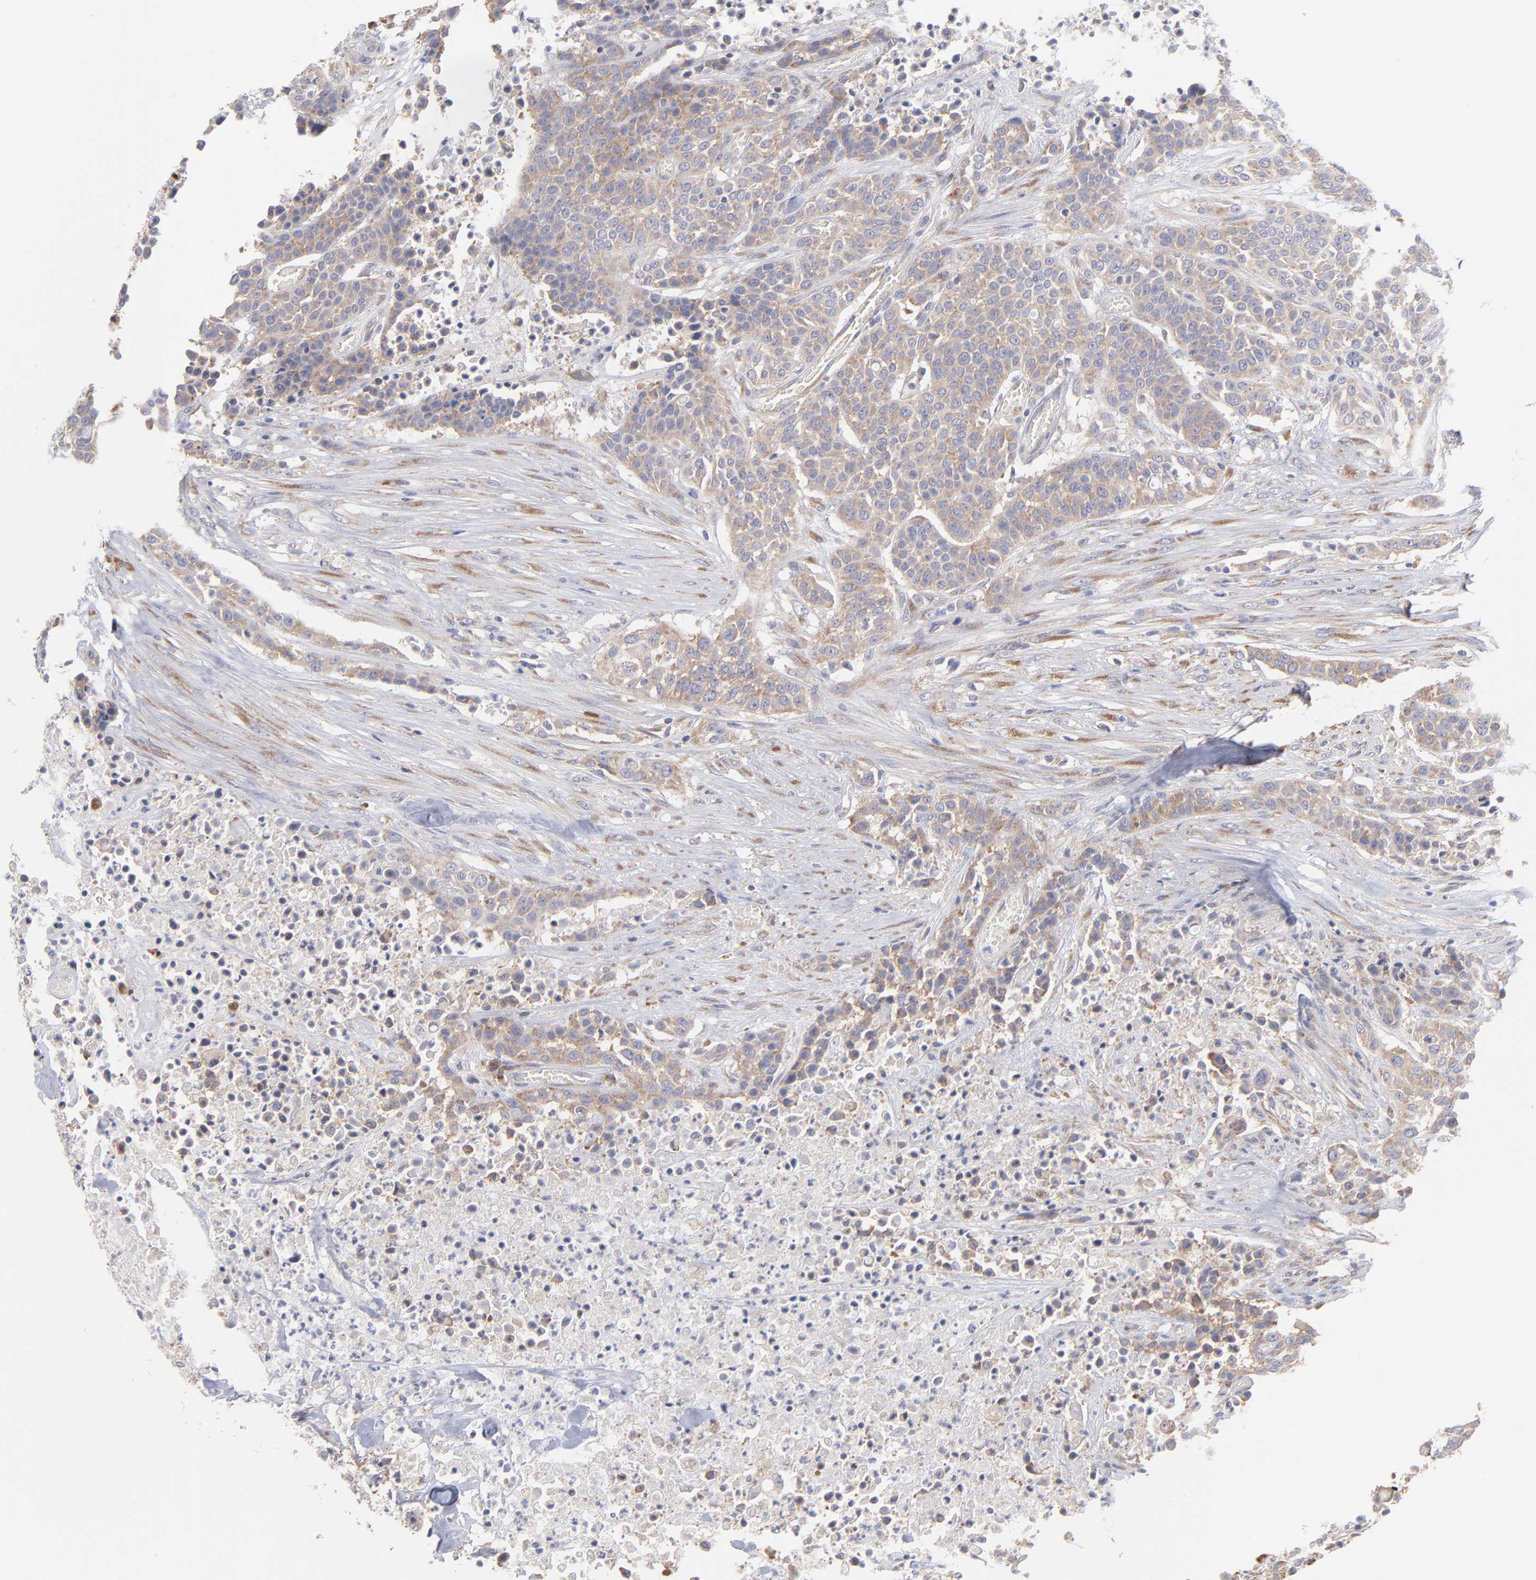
{"staining": {"intensity": "weak", "quantity": "25%-75%", "location": "cytoplasmic/membranous"}, "tissue": "urothelial cancer", "cell_type": "Tumor cells", "image_type": "cancer", "snomed": [{"axis": "morphology", "description": "Urothelial carcinoma, High grade"}, {"axis": "topography", "description": "Urinary bladder"}], "caption": "The histopathology image displays immunohistochemical staining of urothelial cancer. There is weak cytoplasmic/membranous positivity is present in approximately 25%-75% of tumor cells. (DAB IHC, brown staining for protein, blue staining for nuclei).", "gene": "RPLP0", "patient": {"sex": "male", "age": 74}}